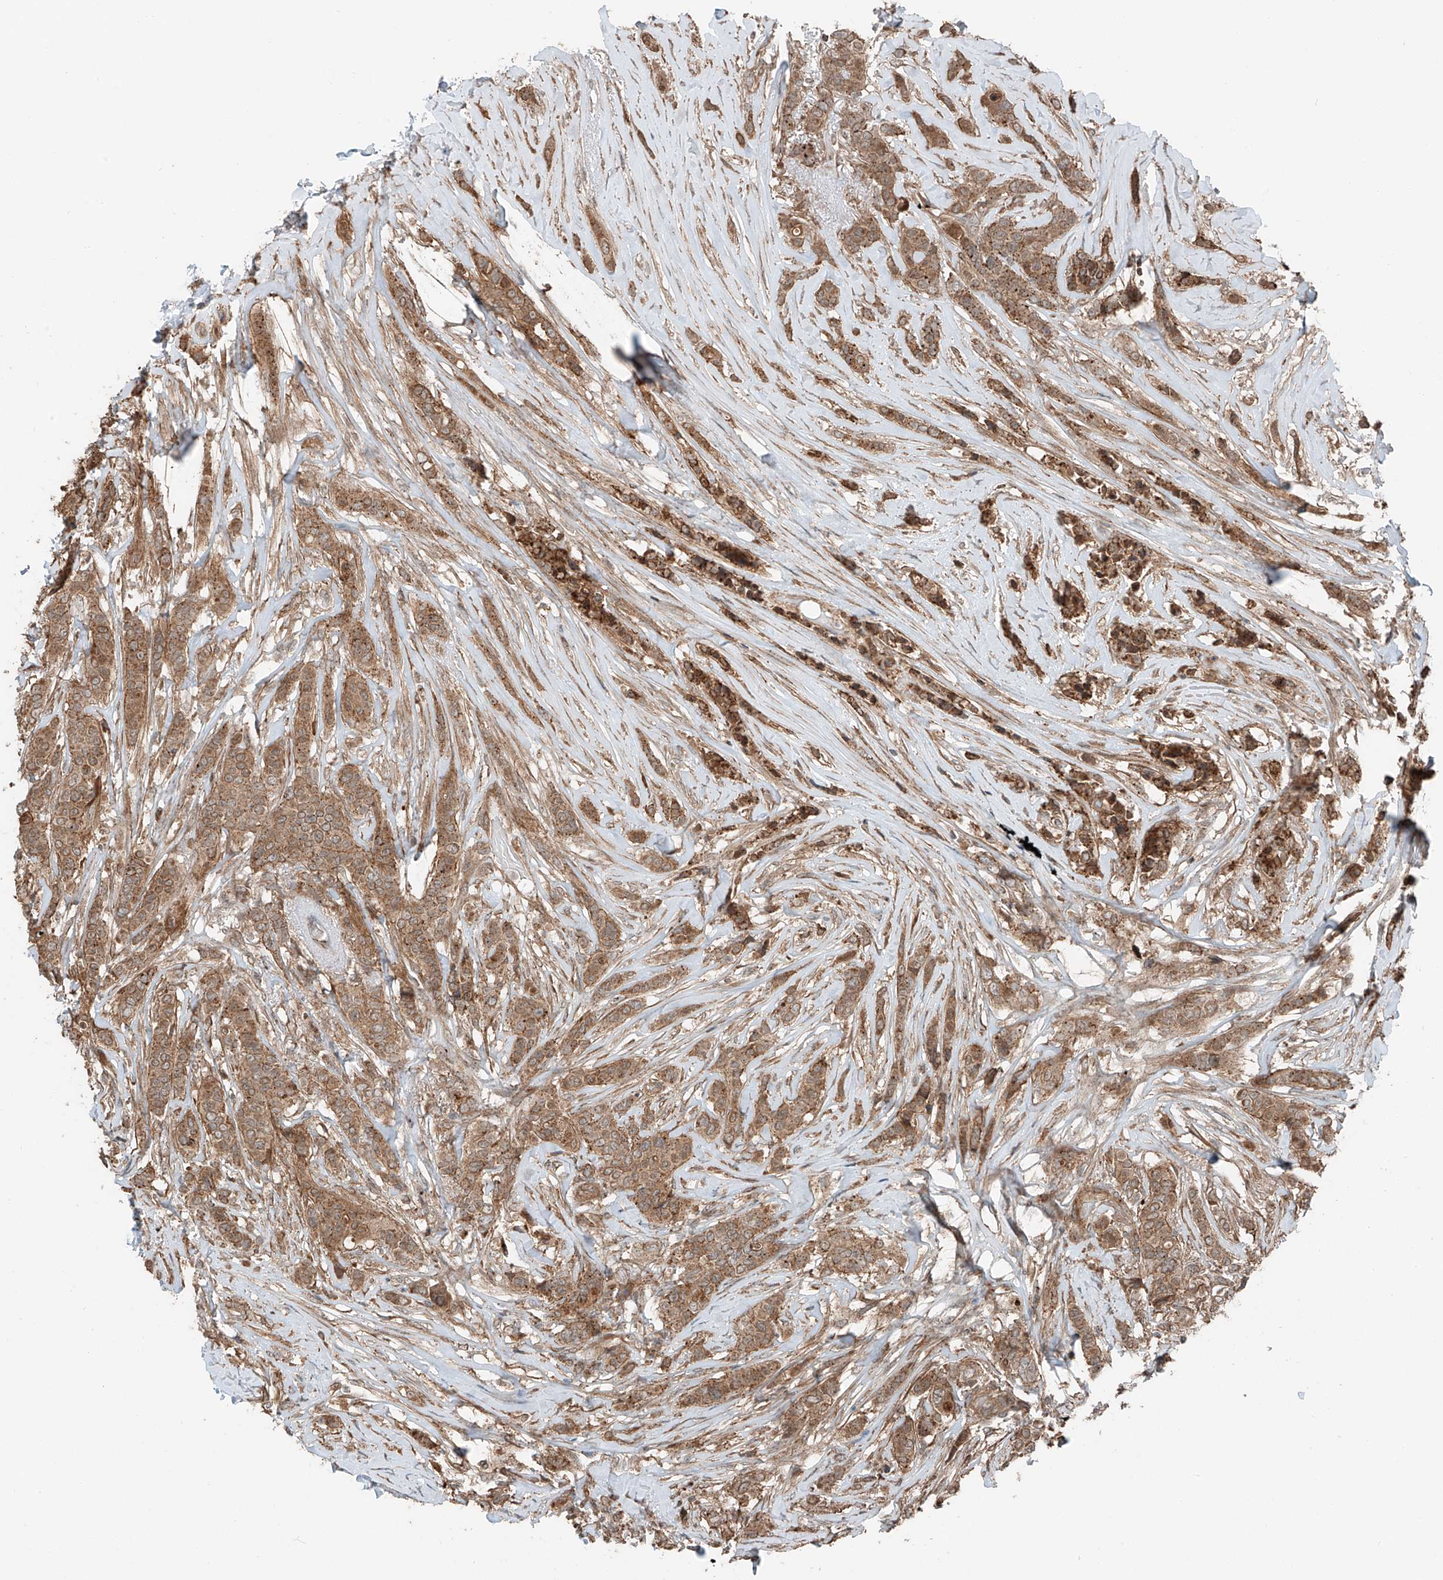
{"staining": {"intensity": "moderate", "quantity": ">75%", "location": "cytoplasmic/membranous"}, "tissue": "breast cancer", "cell_type": "Tumor cells", "image_type": "cancer", "snomed": [{"axis": "morphology", "description": "Lobular carcinoma"}, {"axis": "topography", "description": "Breast"}], "caption": "Lobular carcinoma (breast) was stained to show a protein in brown. There is medium levels of moderate cytoplasmic/membranous staining in approximately >75% of tumor cells.", "gene": "CEP162", "patient": {"sex": "female", "age": 51}}